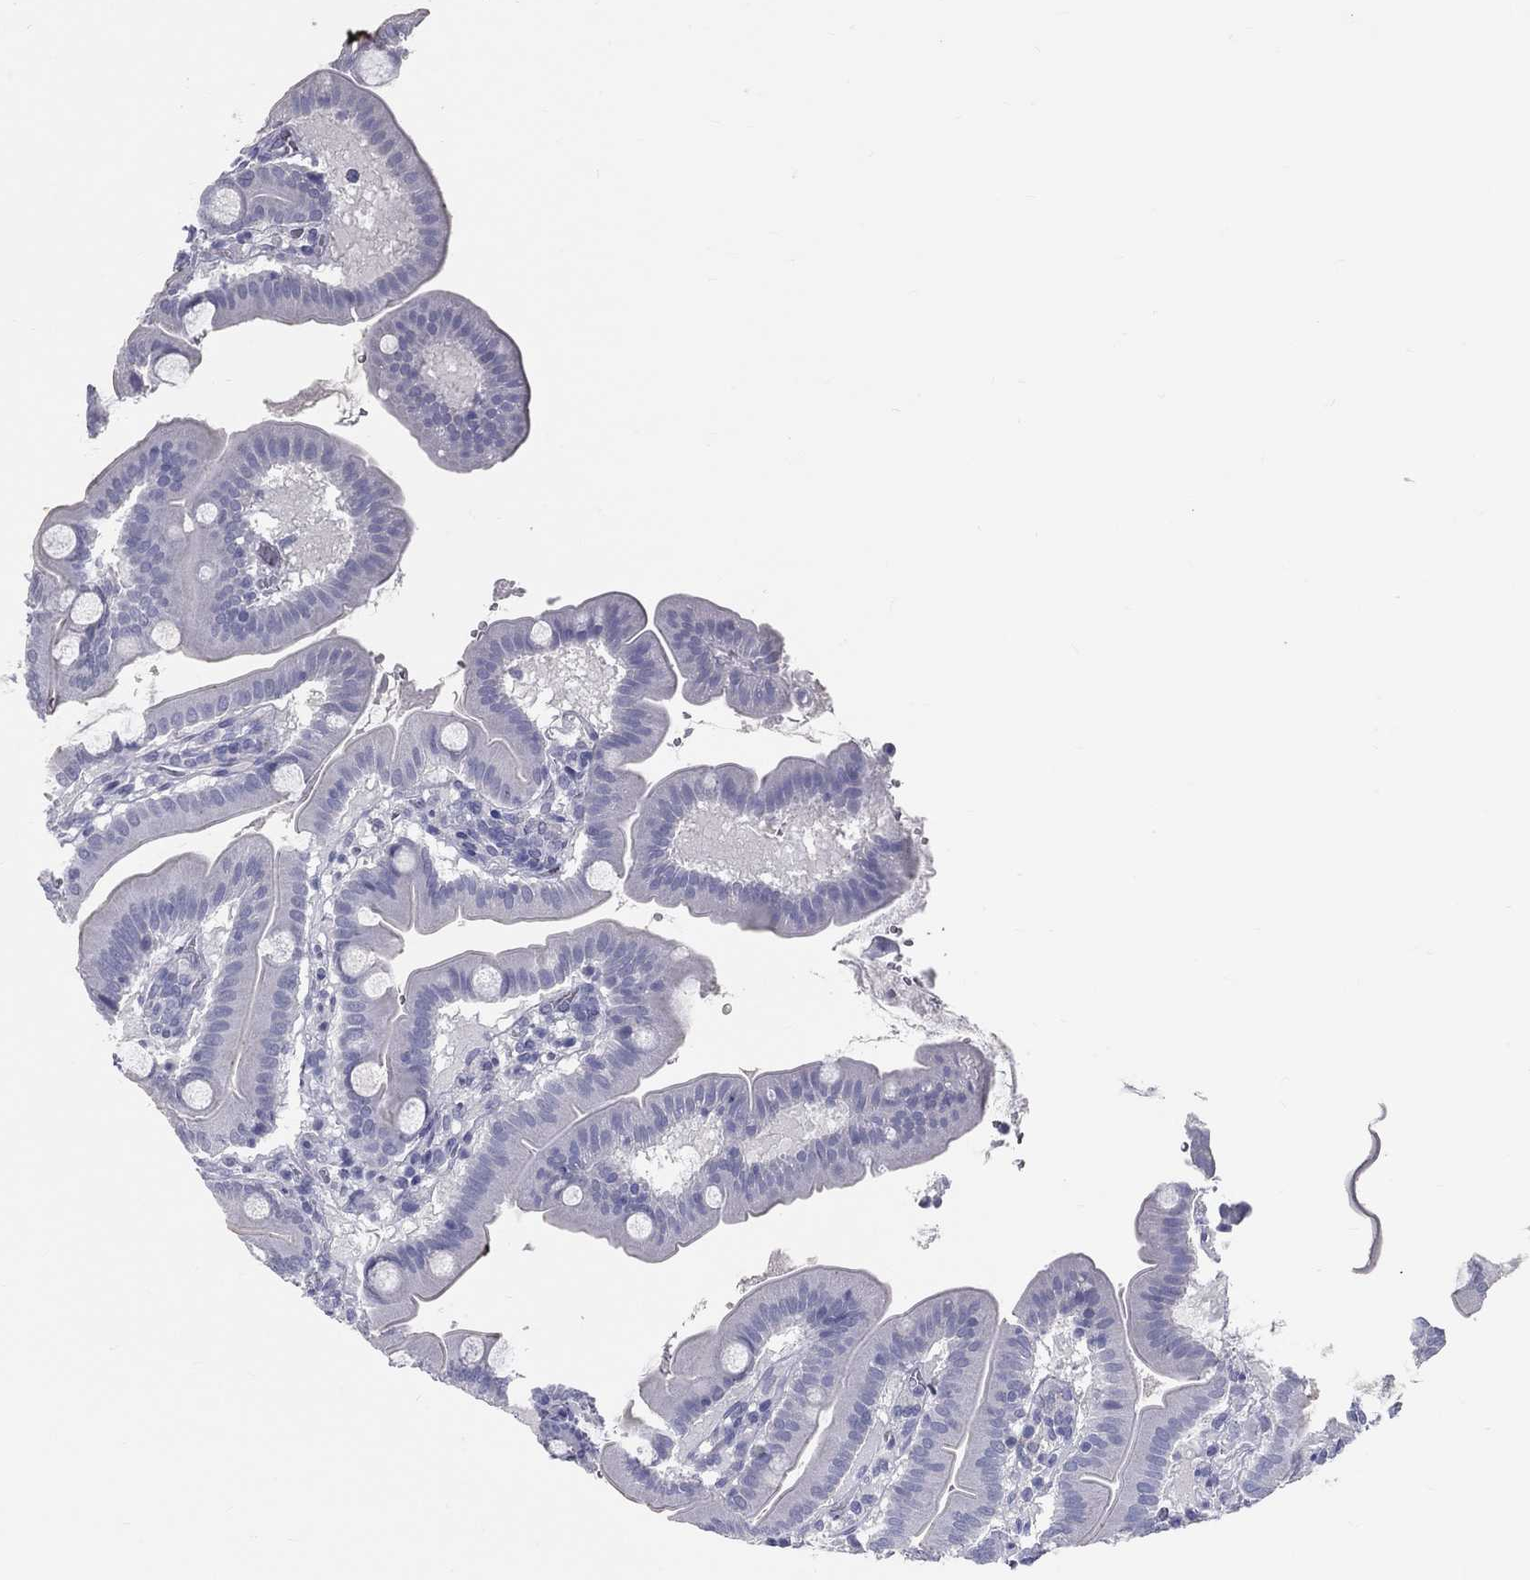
{"staining": {"intensity": "negative", "quantity": "none", "location": "none"}, "tissue": "duodenum", "cell_type": "Glandular cells", "image_type": "normal", "snomed": [{"axis": "morphology", "description": "Normal tissue, NOS"}, {"axis": "topography", "description": "Duodenum"}], "caption": "High power microscopy photomicrograph of an immunohistochemistry histopathology image of benign duodenum, revealing no significant positivity in glandular cells. The staining is performed using DAB (3,3'-diaminobenzidine) brown chromogen with nuclei counter-stained in using hematoxylin.", "gene": "TFPI2", "patient": {"sex": "male", "age": 59}}